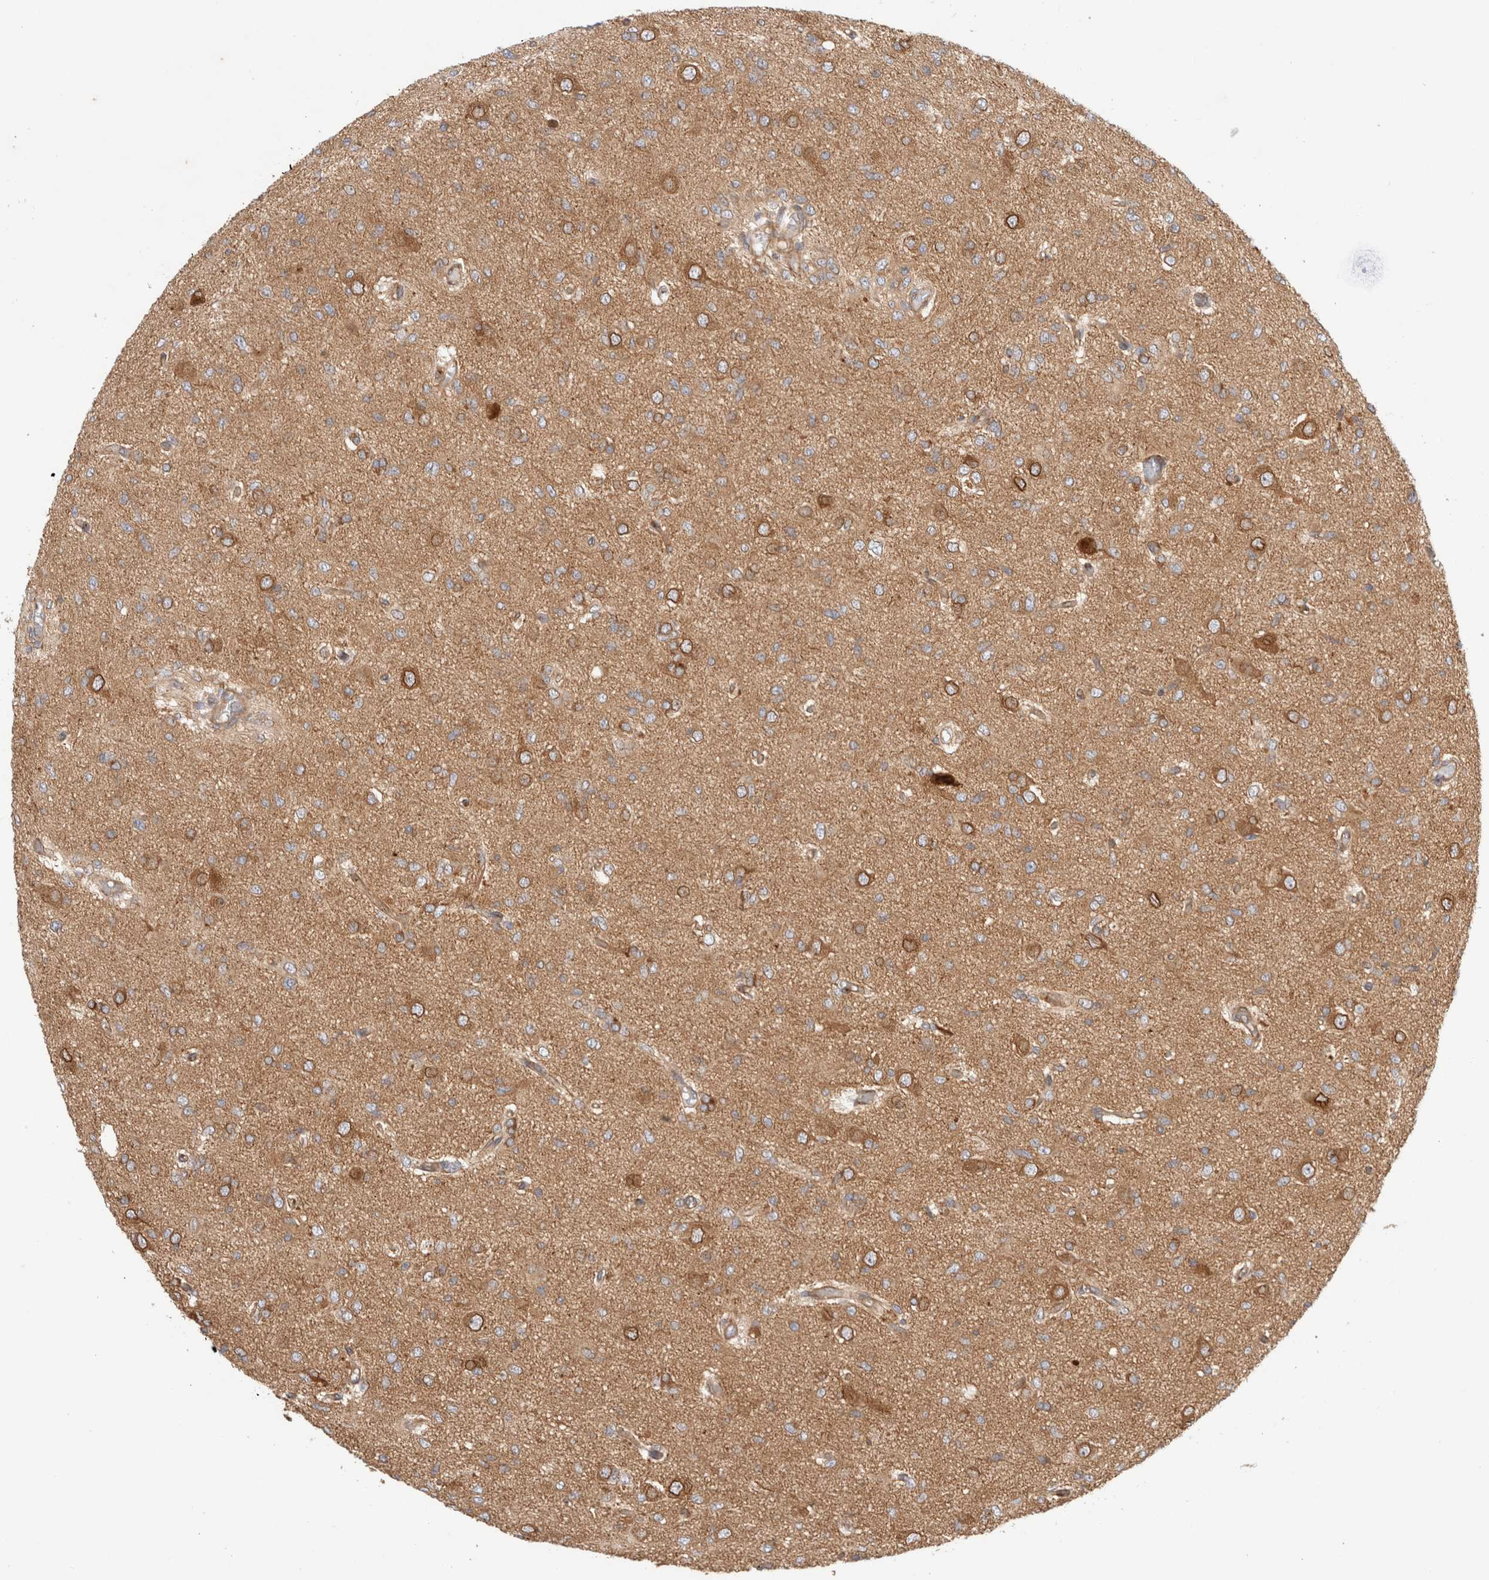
{"staining": {"intensity": "weak", "quantity": ">75%", "location": "cytoplasmic/membranous"}, "tissue": "glioma", "cell_type": "Tumor cells", "image_type": "cancer", "snomed": [{"axis": "morphology", "description": "Glioma, malignant, High grade"}, {"axis": "topography", "description": "Brain"}], "caption": "Immunohistochemistry image of human glioma stained for a protein (brown), which reveals low levels of weak cytoplasmic/membranous positivity in about >75% of tumor cells.", "gene": "GPR150", "patient": {"sex": "female", "age": 59}}